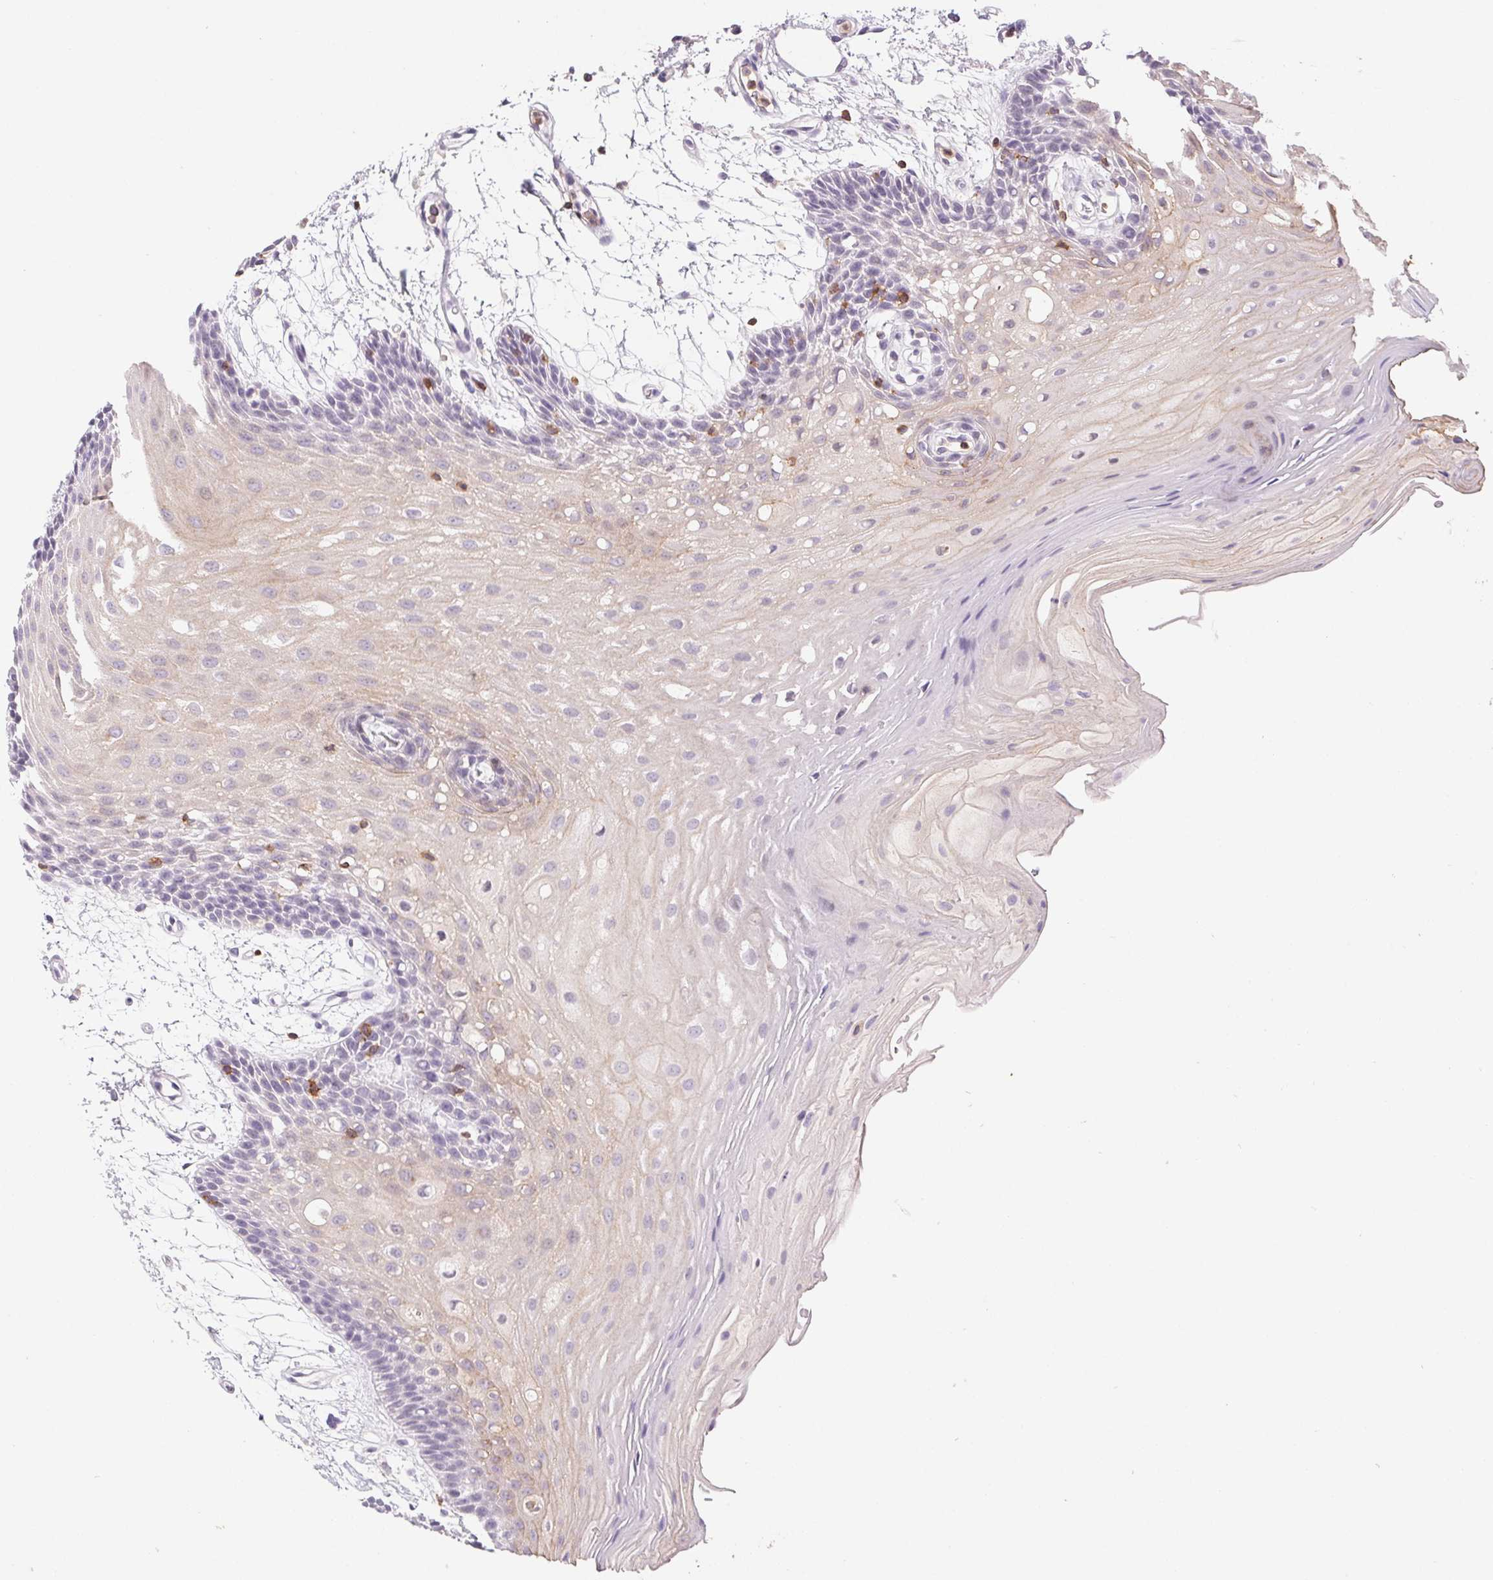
{"staining": {"intensity": "negative", "quantity": "none", "location": "none"}, "tissue": "oral mucosa", "cell_type": "Squamous epithelial cells", "image_type": "normal", "snomed": [{"axis": "morphology", "description": "Normal tissue, NOS"}, {"axis": "morphology", "description": "Squamous cell carcinoma, NOS"}, {"axis": "topography", "description": "Oral tissue"}, {"axis": "topography", "description": "Tounge, NOS"}, {"axis": "topography", "description": "Head-Neck"}], "caption": "The image exhibits no staining of squamous epithelial cells in benign oral mucosa. (Brightfield microscopy of DAB (3,3'-diaminobenzidine) IHC at high magnification).", "gene": "KIF26A", "patient": {"sex": "male", "age": 62}}